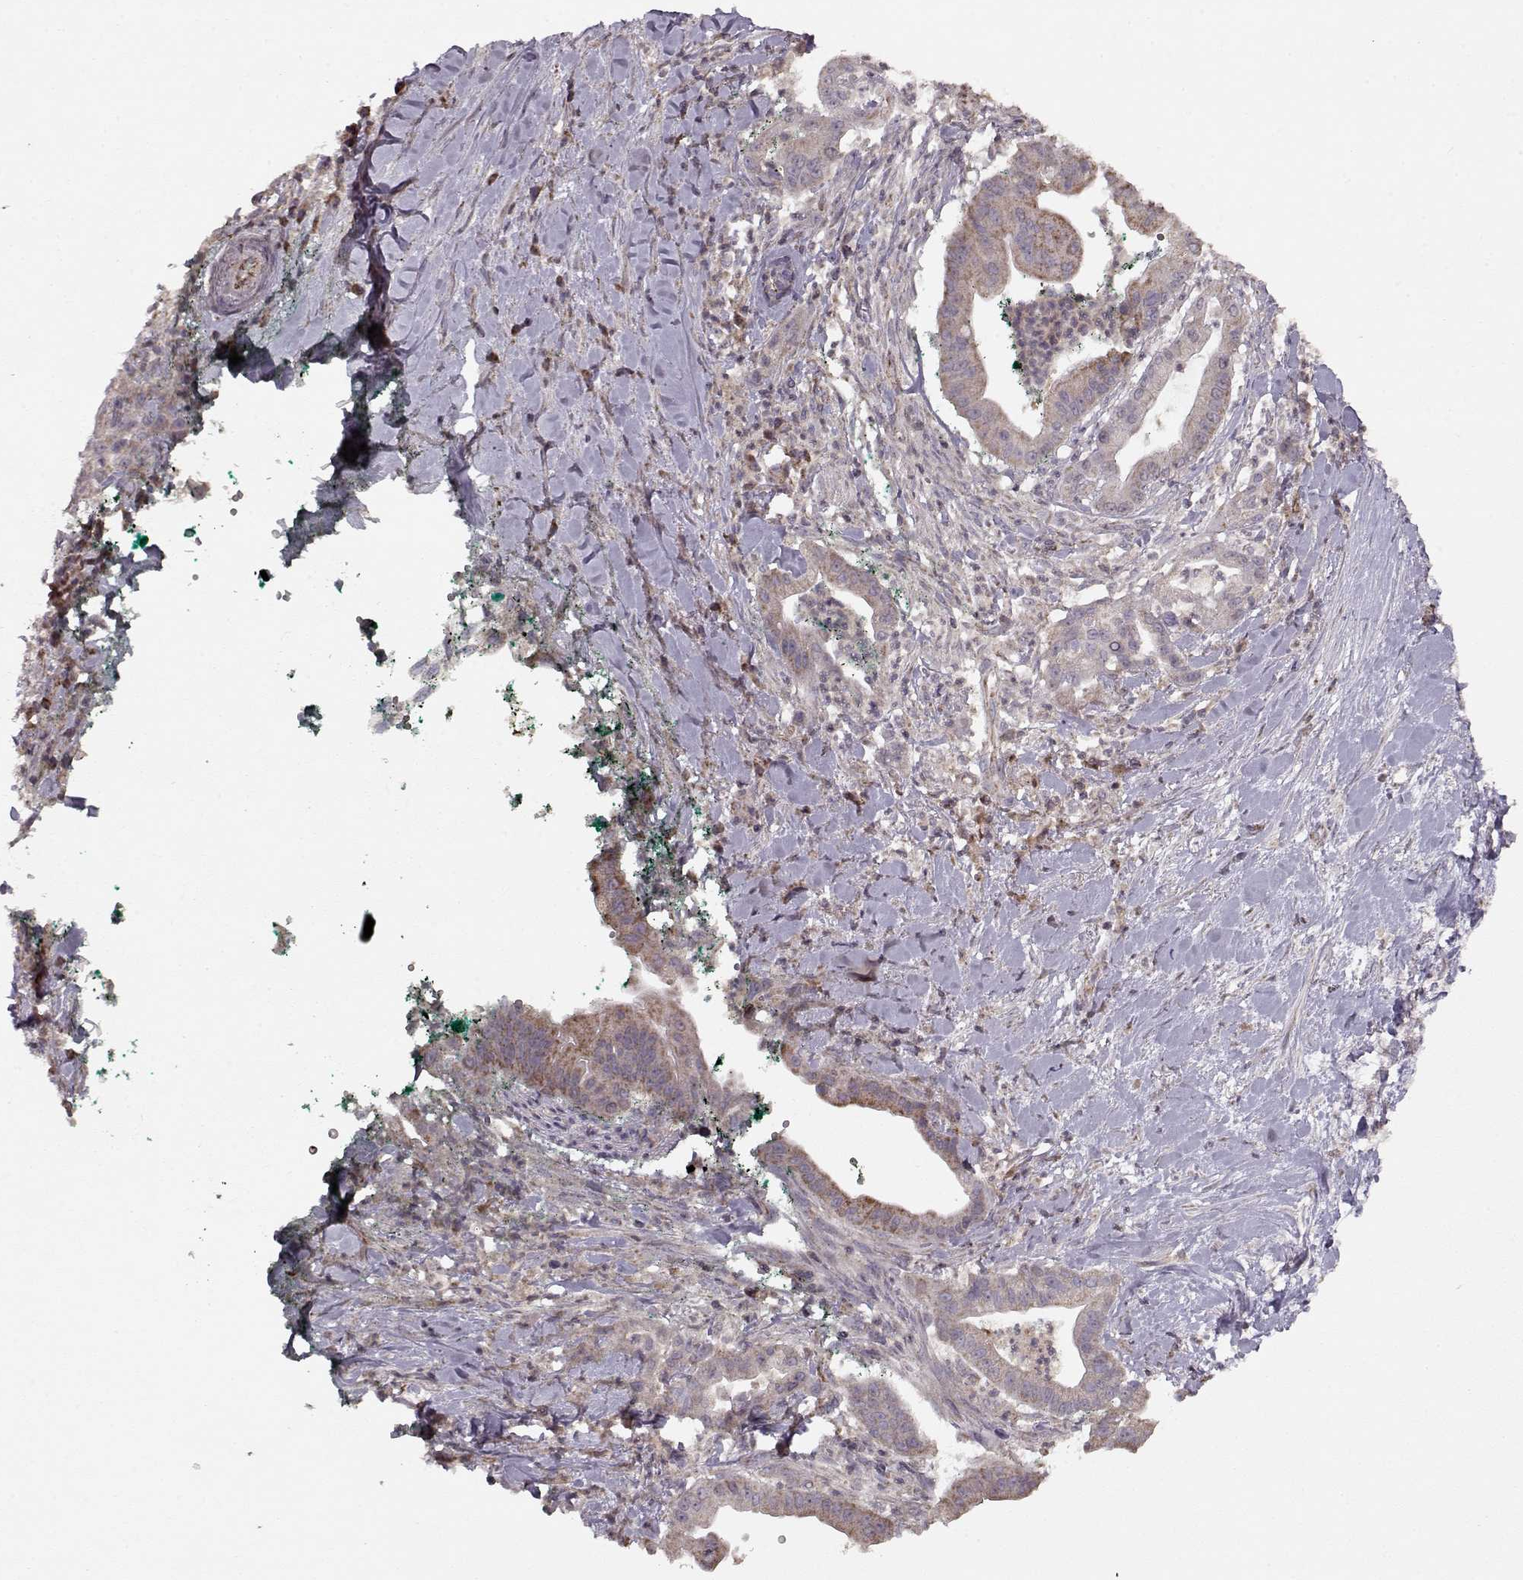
{"staining": {"intensity": "moderate", "quantity": ">75%", "location": "cytoplasmic/membranous"}, "tissue": "pancreatic cancer", "cell_type": "Tumor cells", "image_type": "cancer", "snomed": [{"axis": "morphology", "description": "Normal tissue, NOS"}, {"axis": "morphology", "description": "Adenocarcinoma, NOS"}, {"axis": "topography", "description": "Lymph node"}, {"axis": "topography", "description": "Pancreas"}], "caption": "Adenocarcinoma (pancreatic) stained with DAB (3,3'-diaminobenzidine) immunohistochemistry demonstrates medium levels of moderate cytoplasmic/membranous staining in about >75% of tumor cells.", "gene": "CMTM3", "patient": {"sex": "female", "age": 58}}